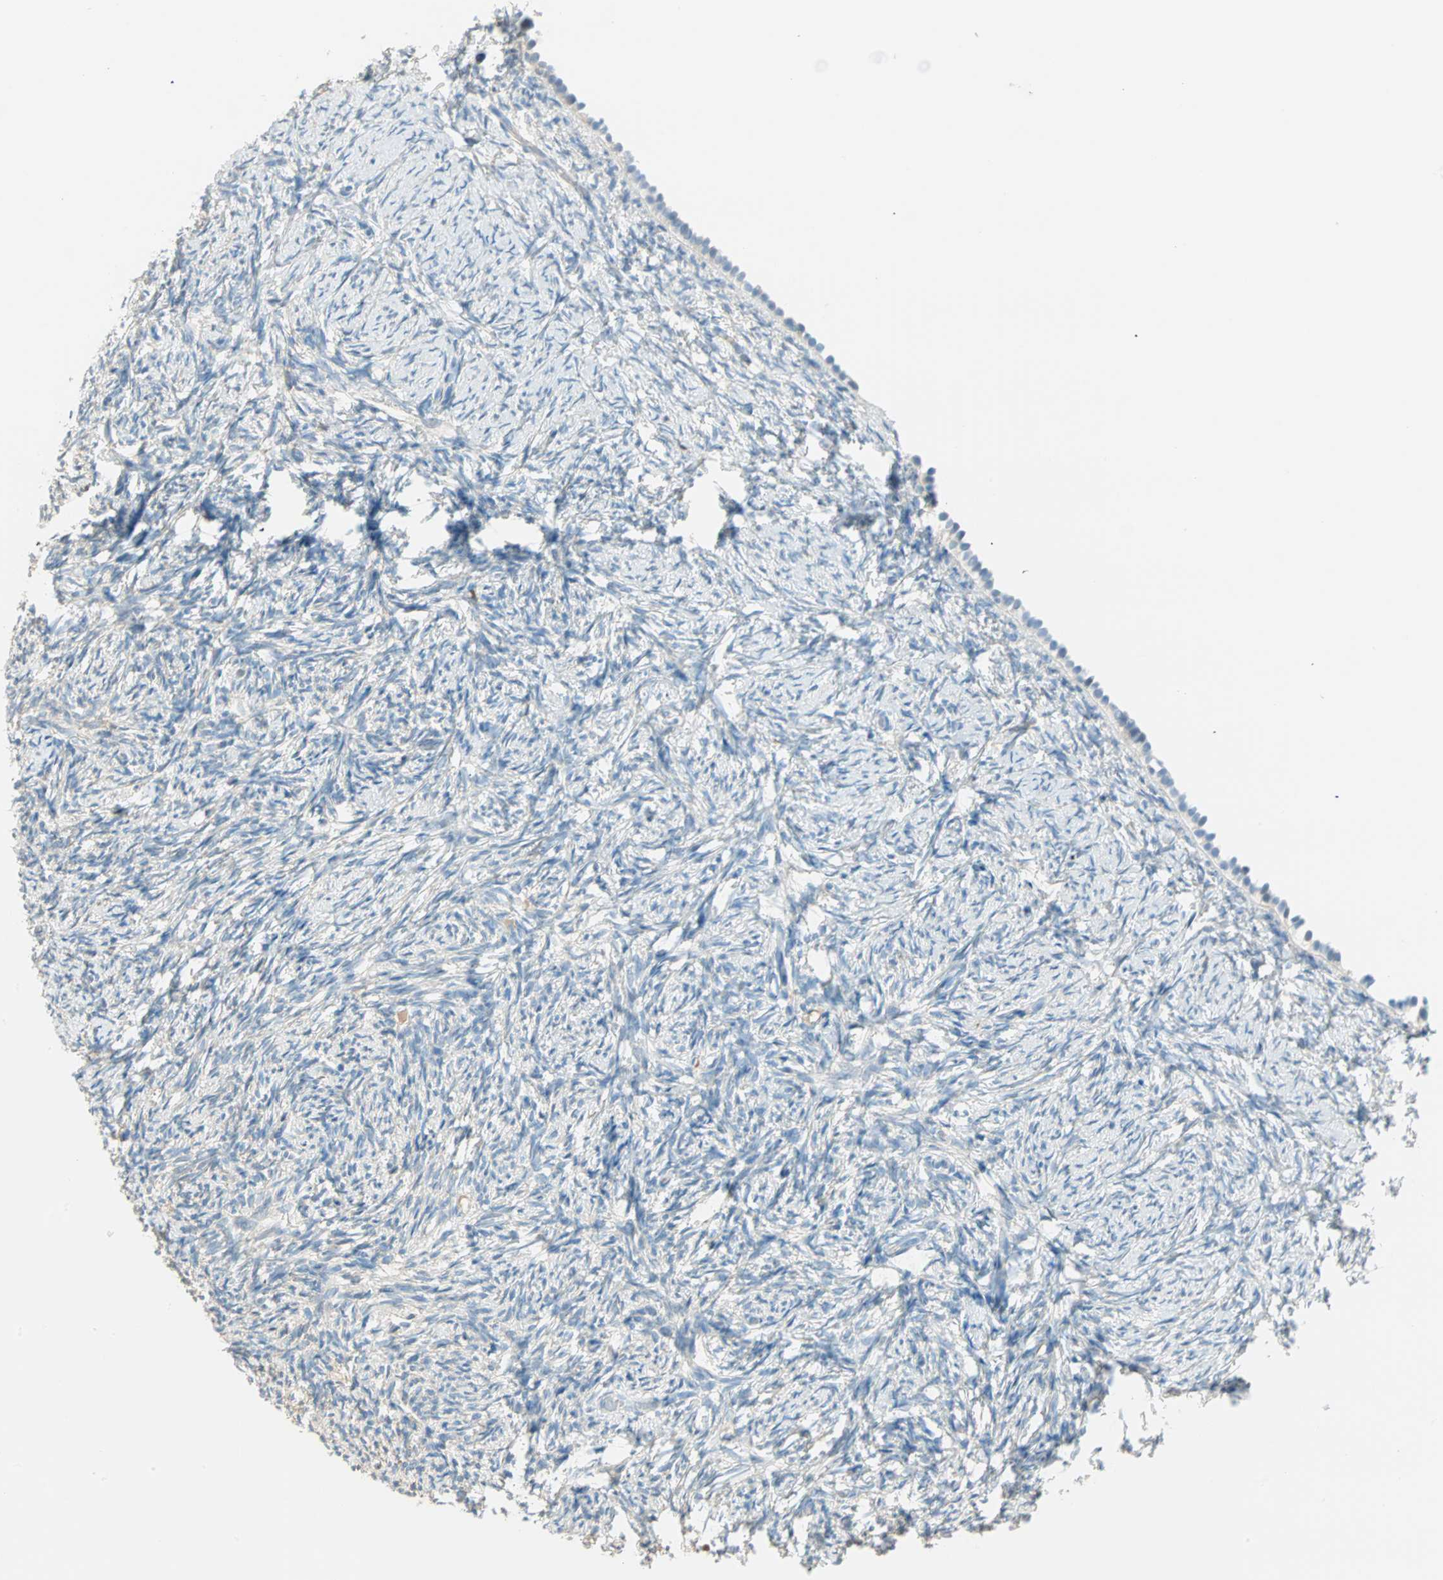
{"staining": {"intensity": "weak", "quantity": "<25%", "location": "cytoplasmic/membranous"}, "tissue": "ovary", "cell_type": "Ovarian stroma cells", "image_type": "normal", "snomed": [{"axis": "morphology", "description": "Normal tissue, NOS"}, {"axis": "topography", "description": "Ovary"}], "caption": "Ovary stained for a protein using immunohistochemistry exhibits no expression ovarian stroma cells.", "gene": "ATF6", "patient": {"sex": "female", "age": 60}}